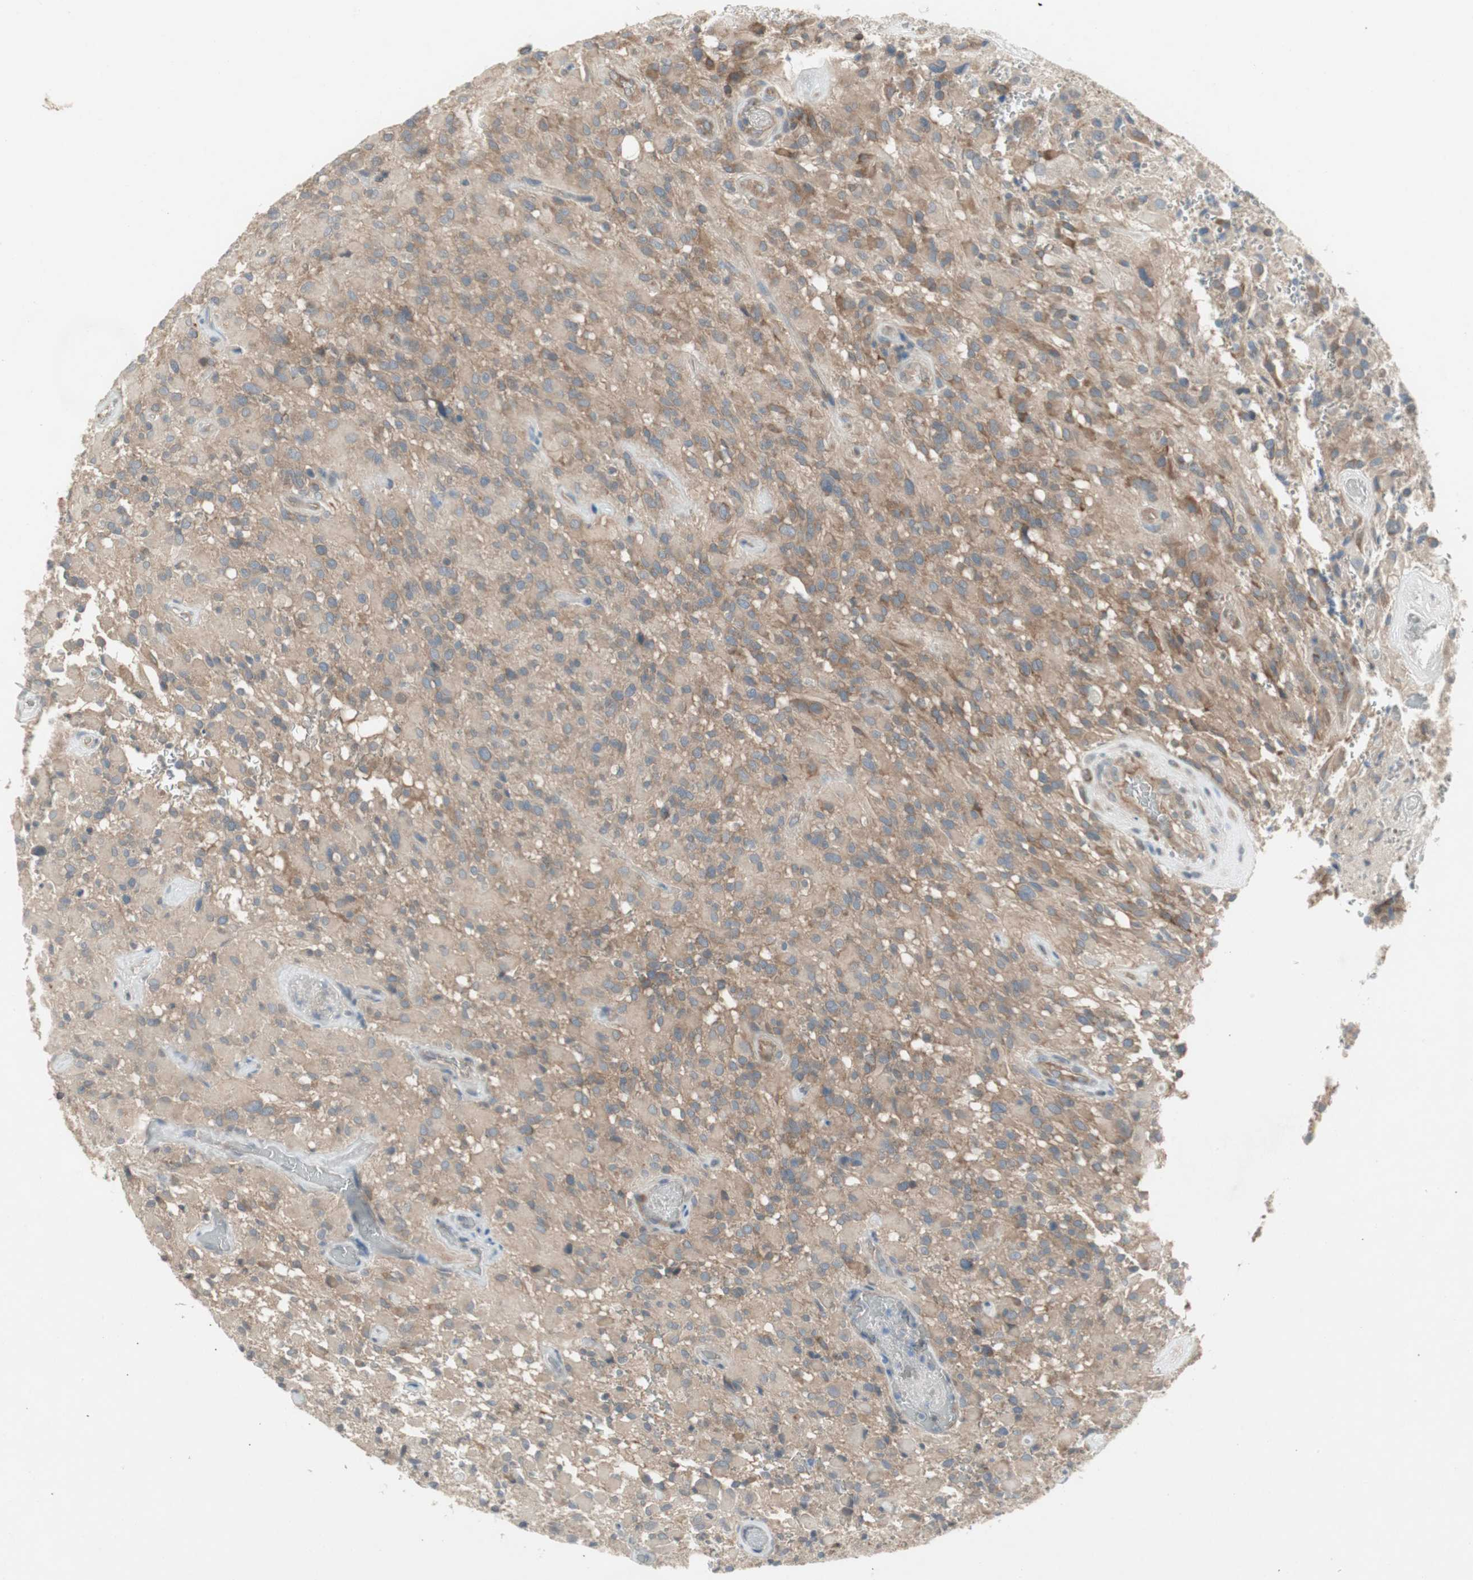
{"staining": {"intensity": "moderate", "quantity": "25%-75%", "location": "cytoplasmic/membranous"}, "tissue": "glioma", "cell_type": "Tumor cells", "image_type": "cancer", "snomed": [{"axis": "morphology", "description": "Glioma, malignant, High grade"}, {"axis": "topography", "description": "Brain"}], "caption": "An immunohistochemistry micrograph of neoplastic tissue is shown. Protein staining in brown labels moderate cytoplasmic/membranous positivity in malignant high-grade glioma within tumor cells.", "gene": "PANK2", "patient": {"sex": "male", "age": 71}}